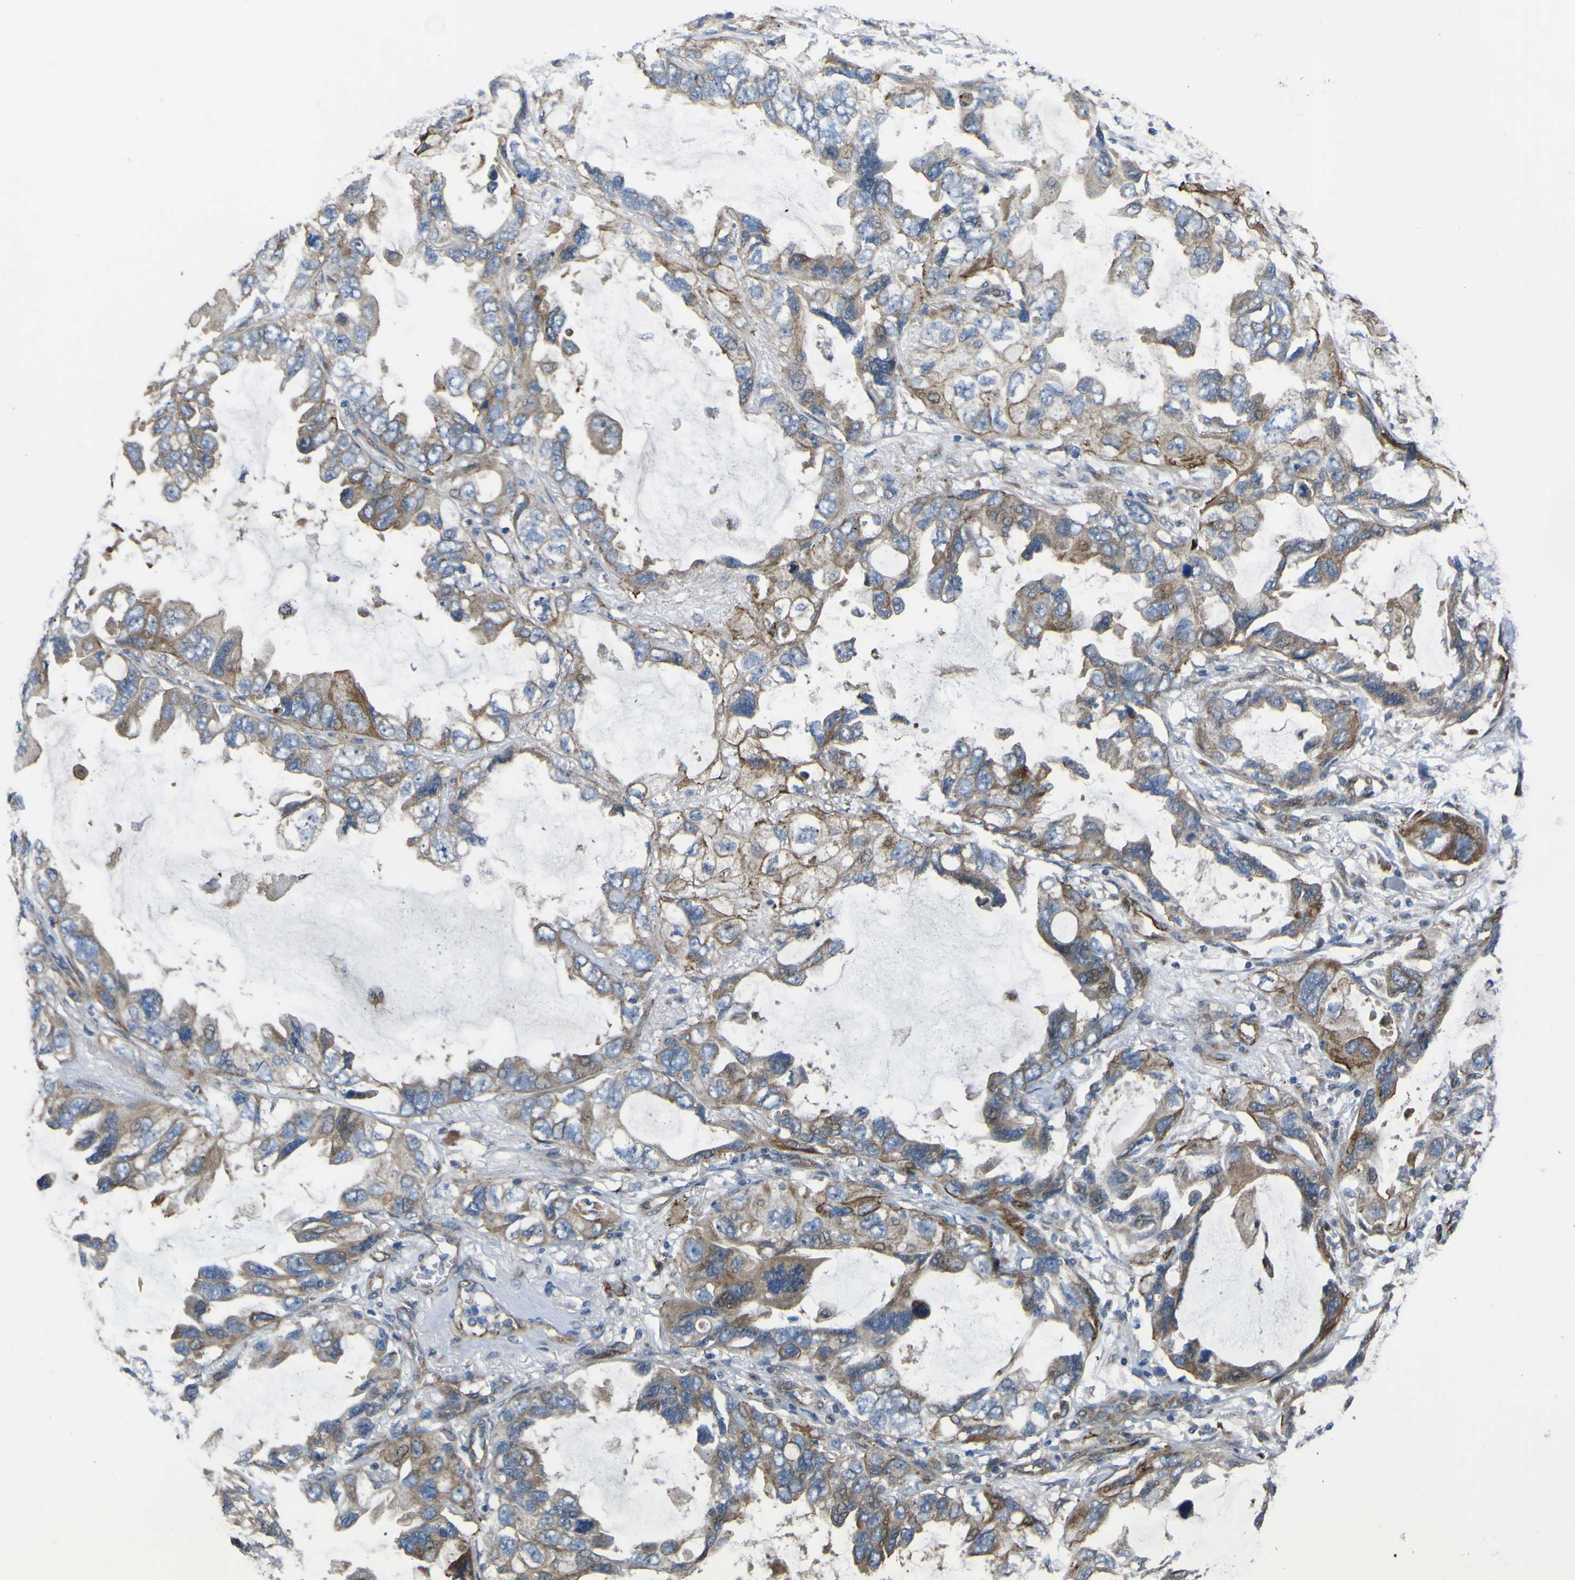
{"staining": {"intensity": "moderate", "quantity": "25%-75%", "location": "cytoplasmic/membranous"}, "tissue": "lung cancer", "cell_type": "Tumor cells", "image_type": "cancer", "snomed": [{"axis": "morphology", "description": "Squamous cell carcinoma, NOS"}, {"axis": "topography", "description": "Lung"}], "caption": "Moderate cytoplasmic/membranous staining for a protein is identified in approximately 25%-75% of tumor cells of squamous cell carcinoma (lung) using IHC.", "gene": "FBXO30", "patient": {"sex": "female", "age": 73}}